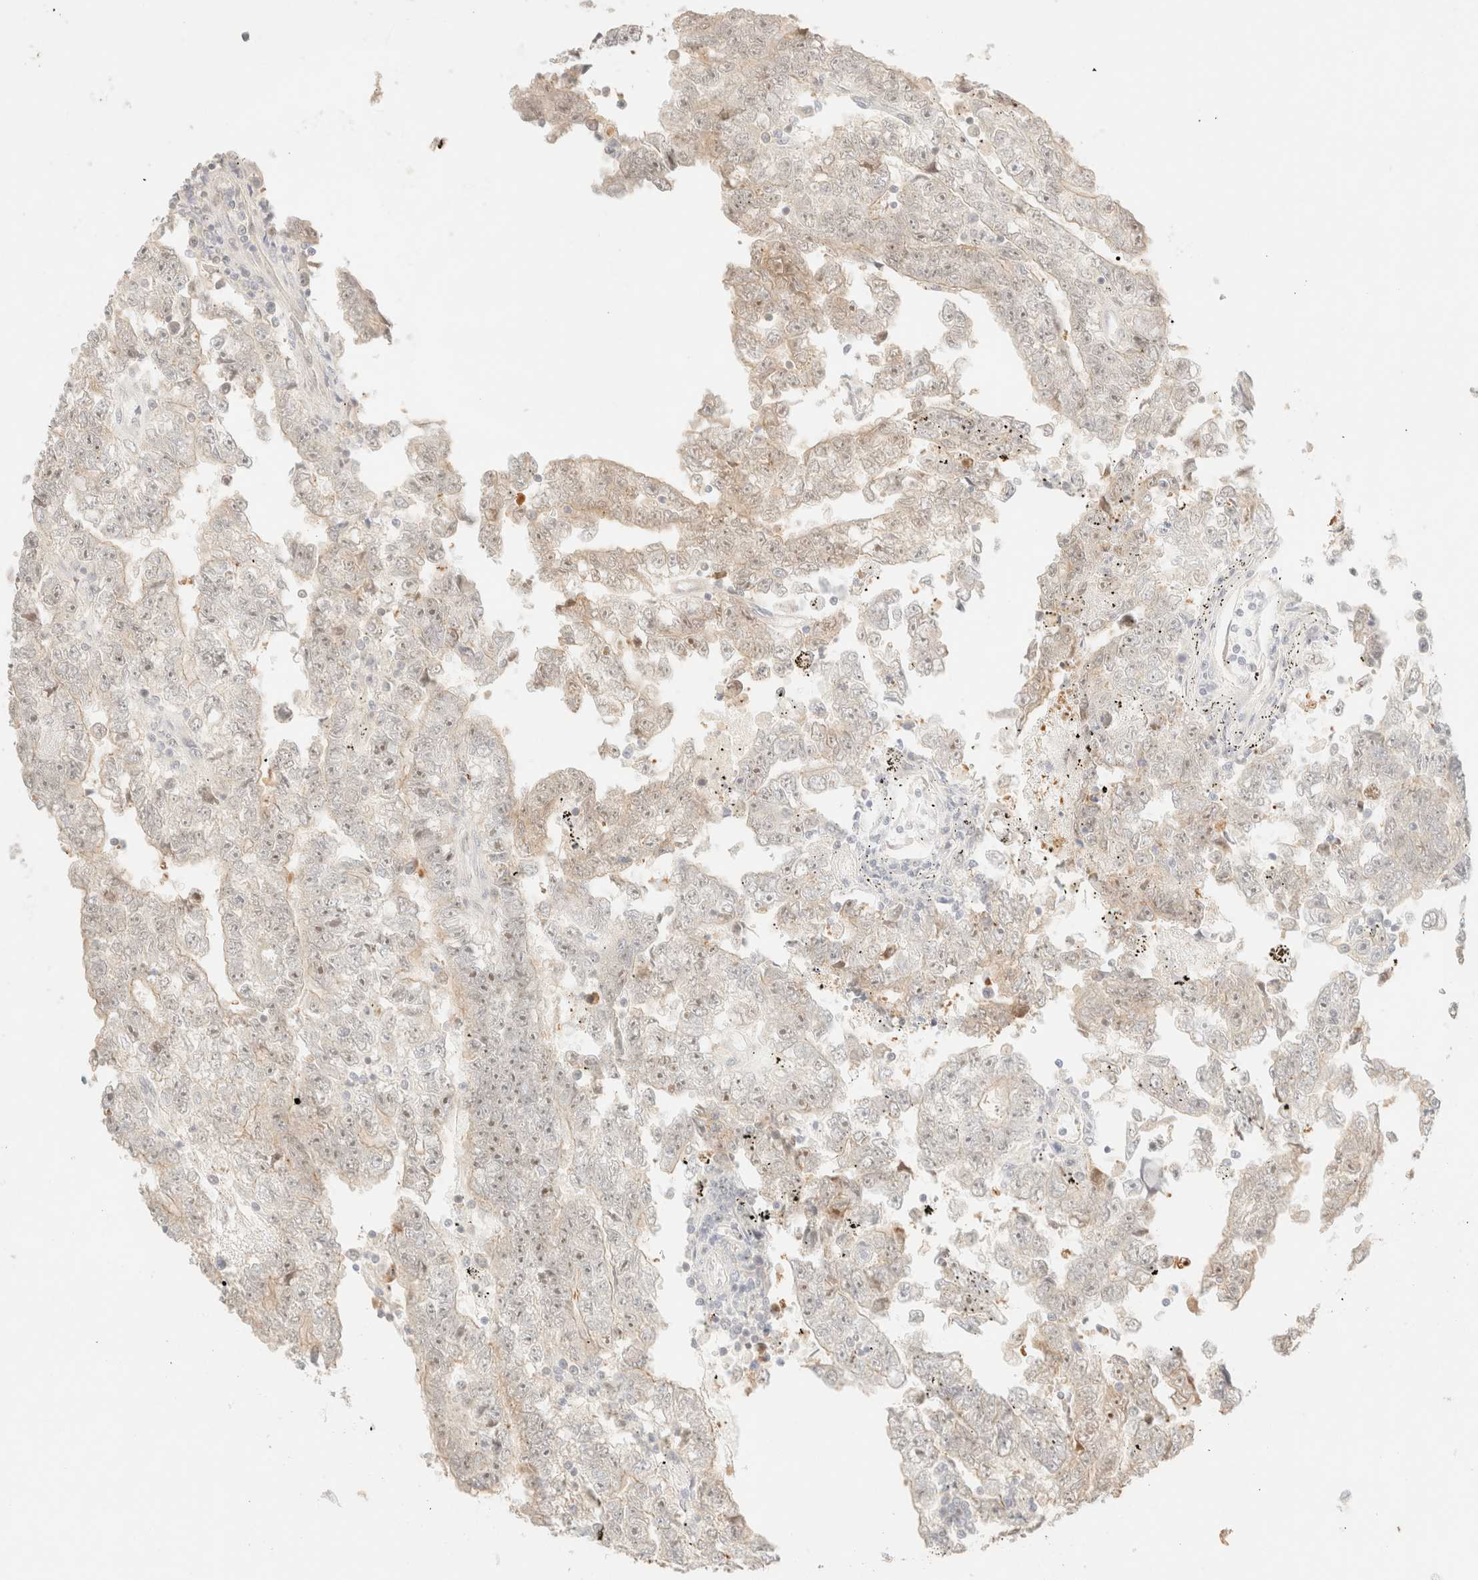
{"staining": {"intensity": "weak", "quantity": "<25%", "location": "cytoplasmic/membranous,nuclear"}, "tissue": "testis cancer", "cell_type": "Tumor cells", "image_type": "cancer", "snomed": [{"axis": "morphology", "description": "Carcinoma, Embryonal, NOS"}, {"axis": "topography", "description": "Testis"}], "caption": "An image of testis cancer stained for a protein shows no brown staining in tumor cells.", "gene": "TSR1", "patient": {"sex": "male", "age": 25}}